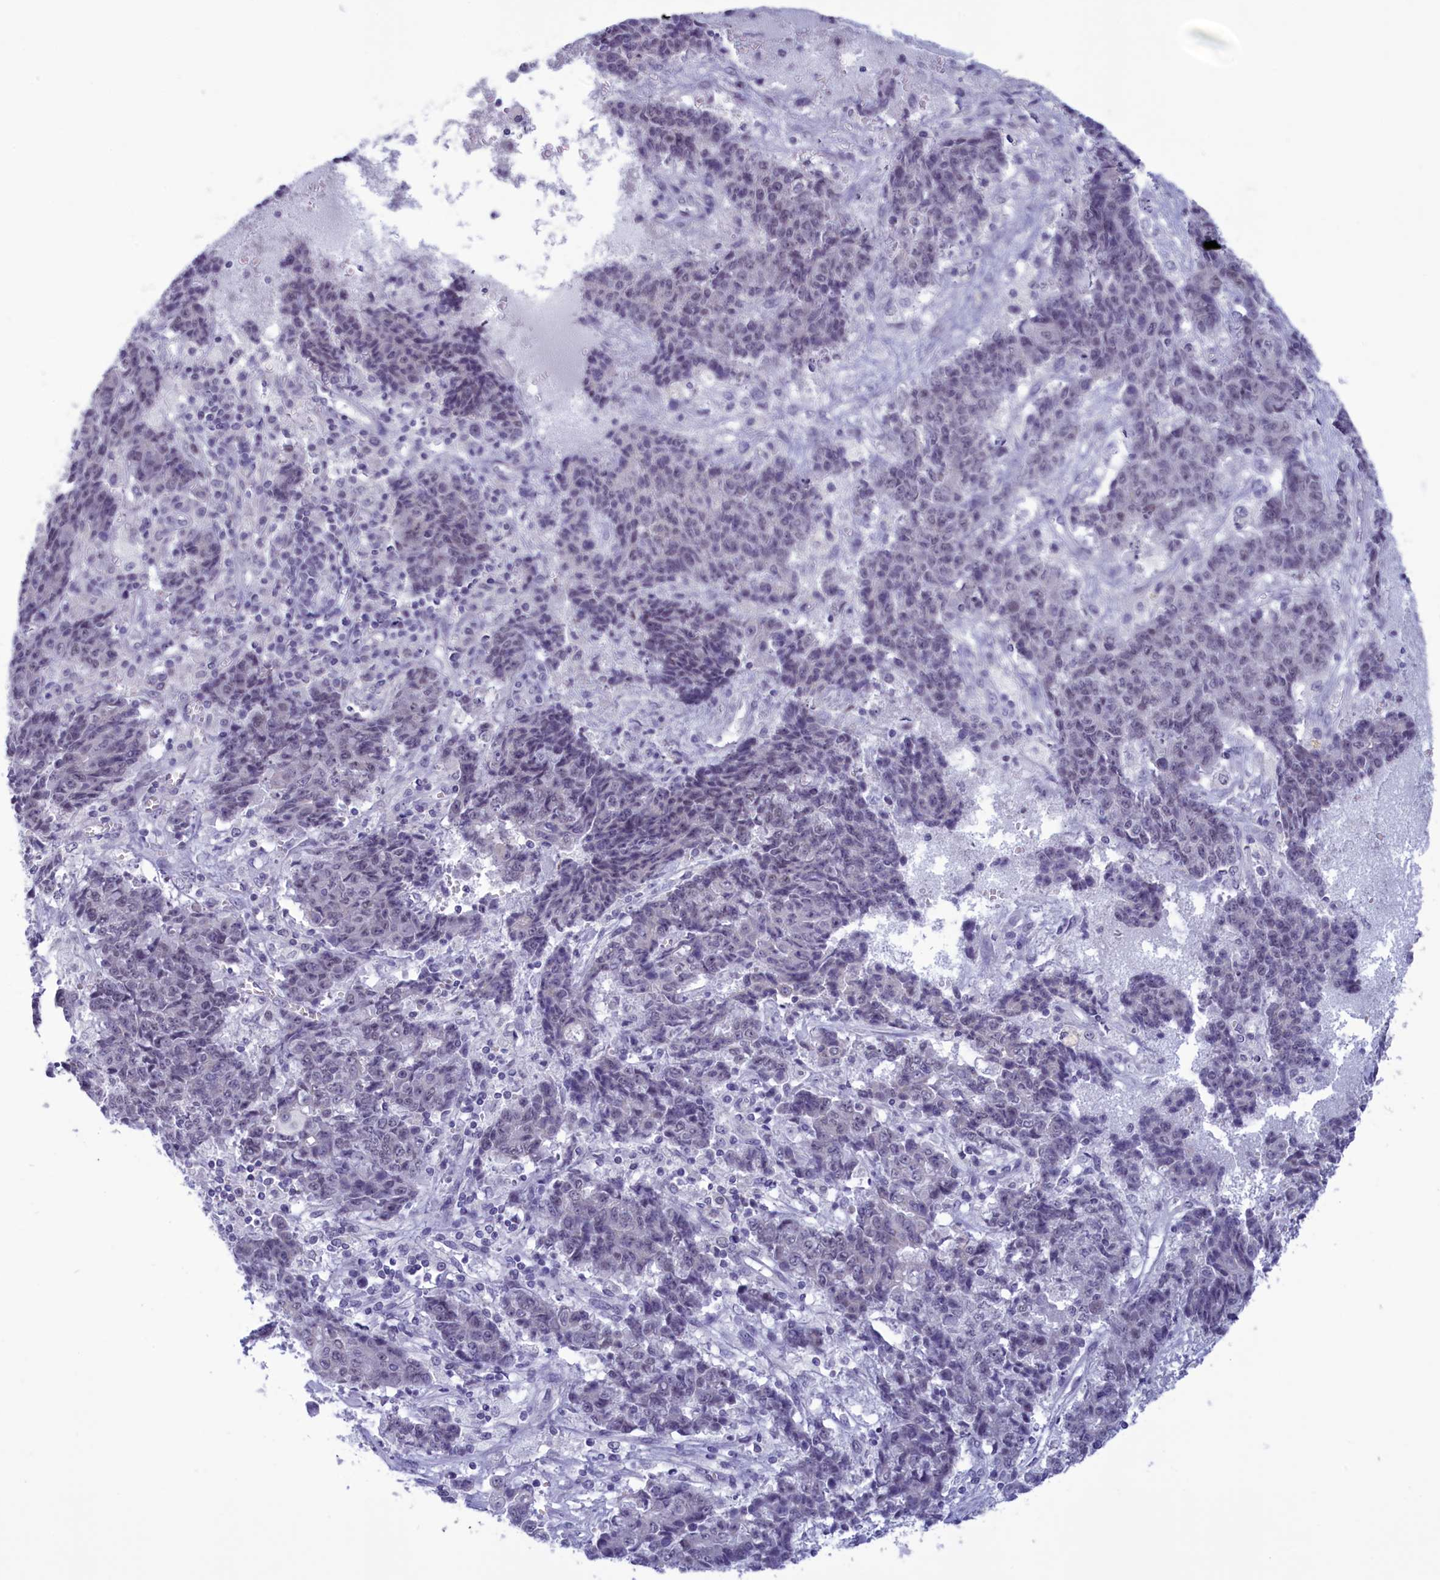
{"staining": {"intensity": "negative", "quantity": "none", "location": "none"}, "tissue": "ovarian cancer", "cell_type": "Tumor cells", "image_type": "cancer", "snomed": [{"axis": "morphology", "description": "Carcinoma, endometroid"}, {"axis": "topography", "description": "Ovary"}], "caption": "The IHC micrograph has no significant expression in tumor cells of ovarian endometroid carcinoma tissue. (DAB (3,3'-diaminobenzidine) immunohistochemistry (IHC) with hematoxylin counter stain).", "gene": "ELOA2", "patient": {"sex": "female", "age": 42}}